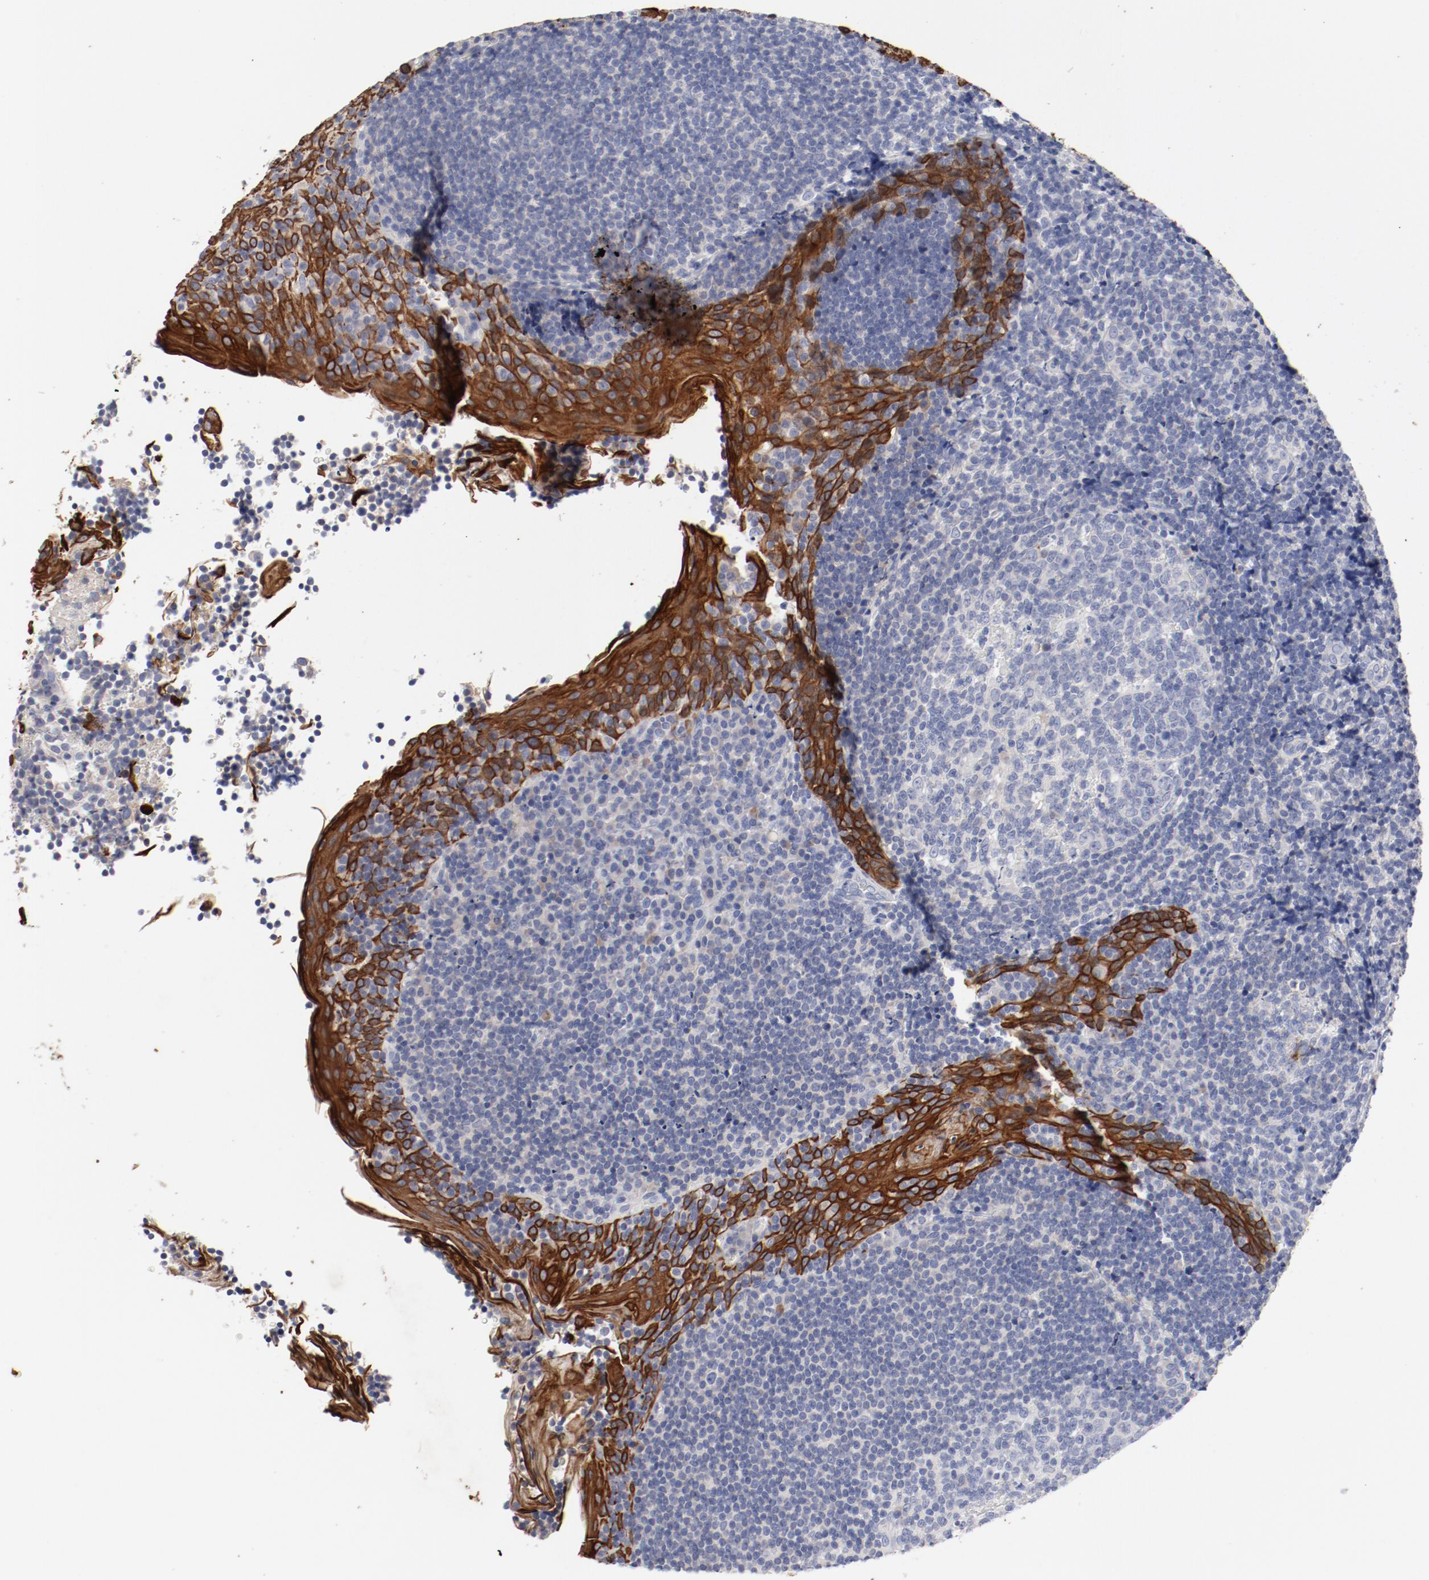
{"staining": {"intensity": "negative", "quantity": "none", "location": "none"}, "tissue": "tonsil", "cell_type": "Germinal center cells", "image_type": "normal", "snomed": [{"axis": "morphology", "description": "Normal tissue, NOS"}, {"axis": "topography", "description": "Tonsil"}], "caption": "This is a photomicrograph of IHC staining of unremarkable tonsil, which shows no expression in germinal center cells.", "gene": "TSPAN6", "patient": {"sex": "male", "age": 31}}